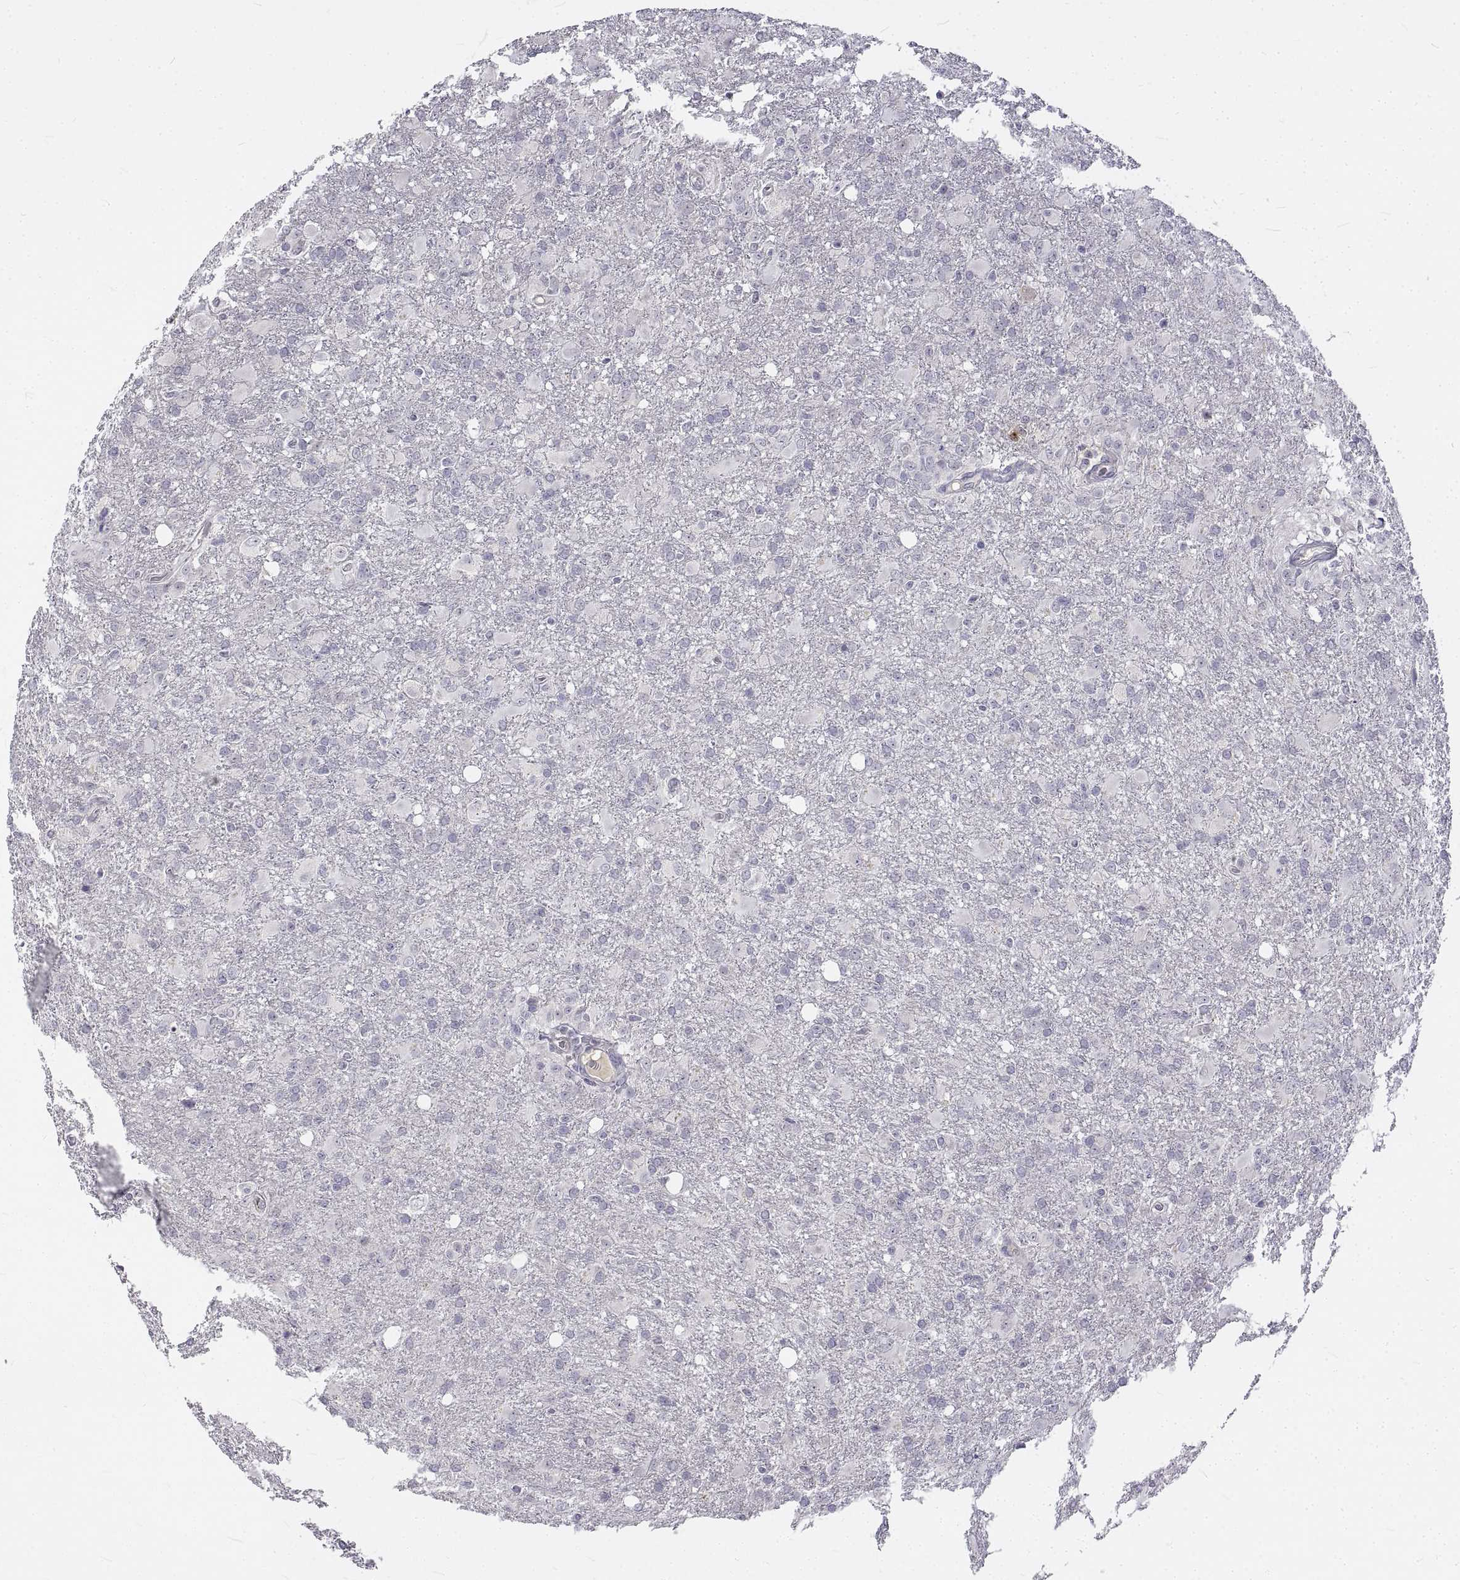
{"staining": {"intensity": "negative", "quantity": "none", "location": "none"}, "tissue": "glioma", "cell_type": "Tumor cells", "image_type": "cancer", "snomed": [{"axis": "morphology", "description": "Glioma, malignant, High grade"}, {"axis": "topography", "description": "Brain"}], "caption": "Immunohistochemistry of glioma shows no positivity in tumor cells. Nuclei are stained in blue.", "gene": "ANO2", "patient": {"sex": "male", "age": 68}}